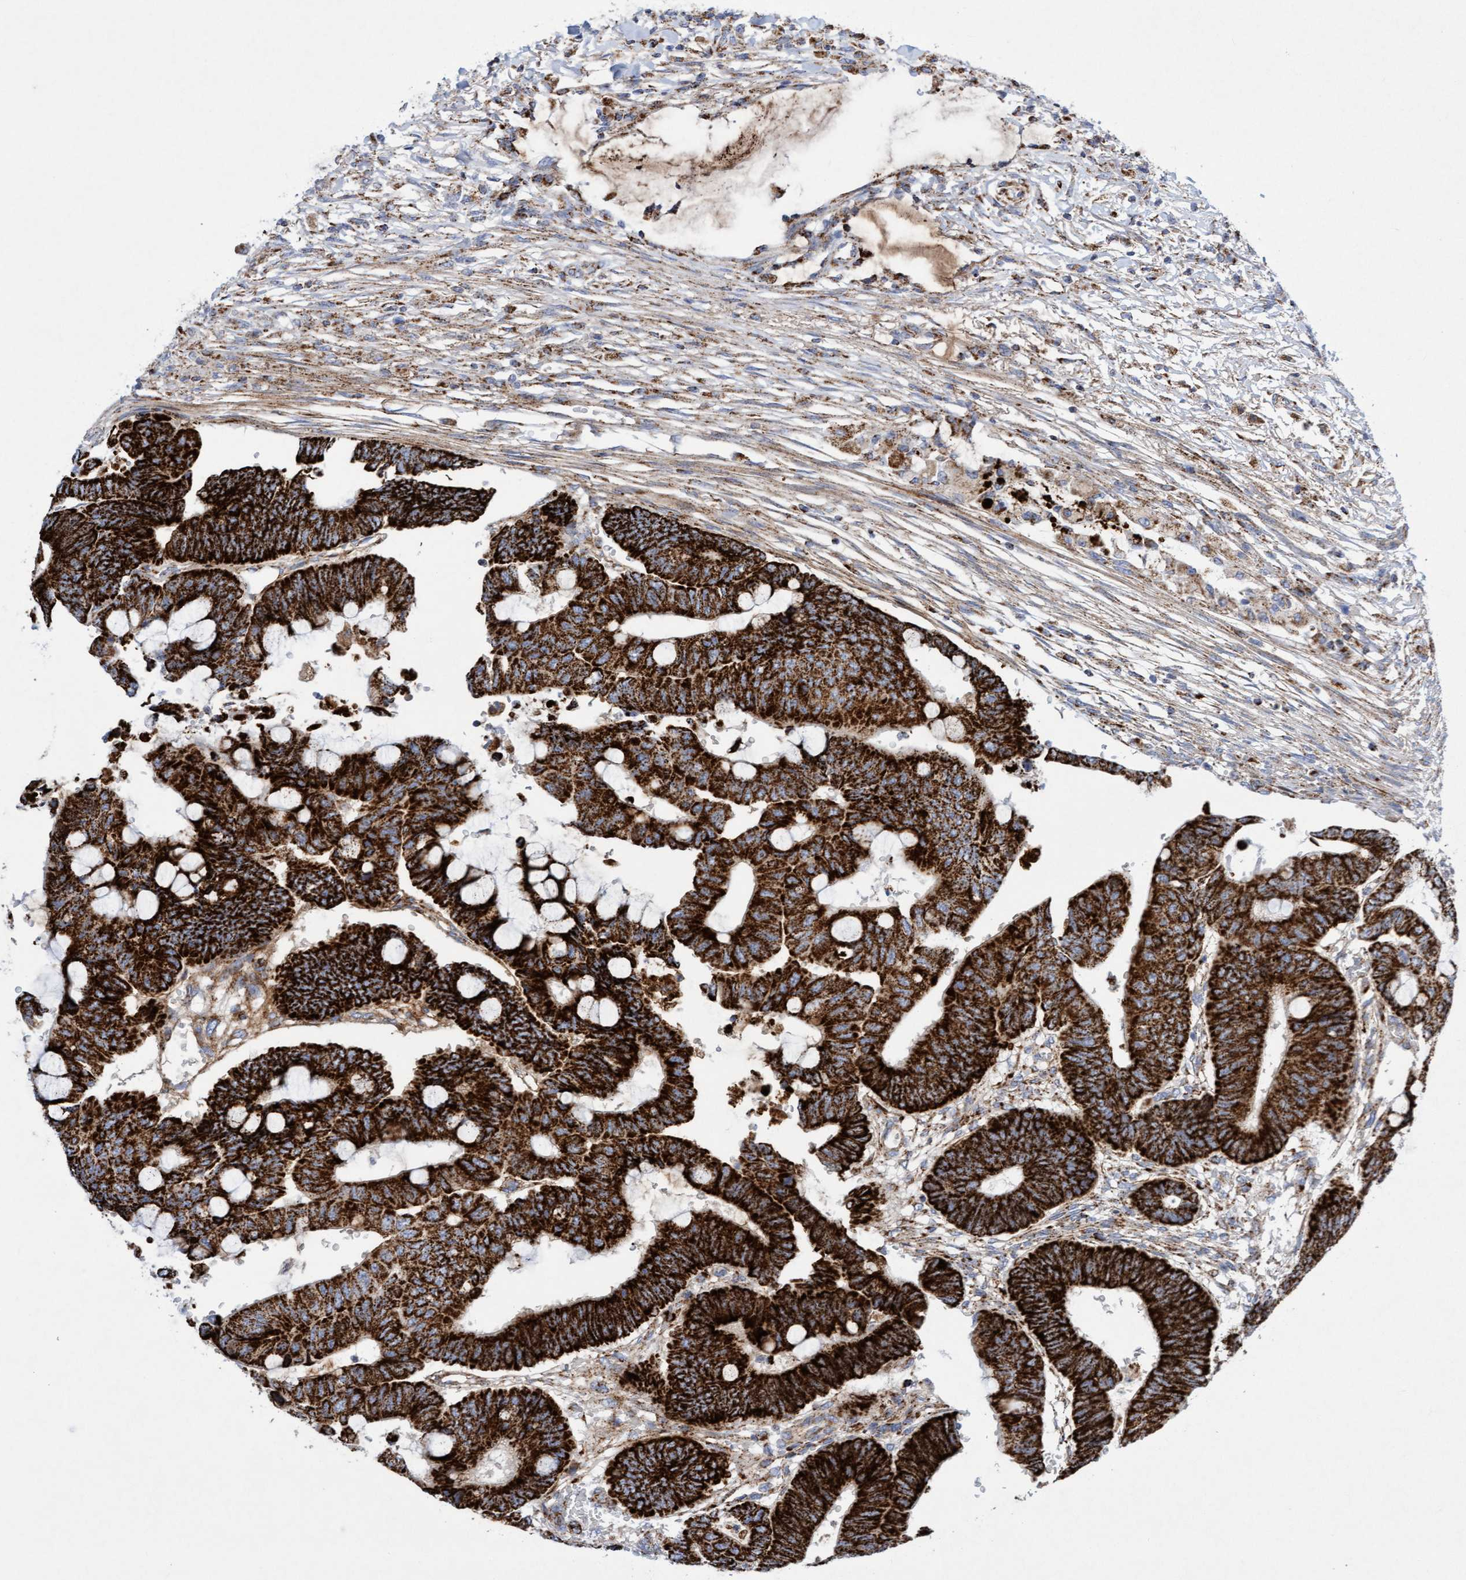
{"staining": {"intensity": "strong", "quantity": ">75%", "location": "cytoplasmic/membranous"}, "tissue": "colorectal cancer", "cell_type": "Tumor cells", "image_type": "cancer", "snomed": [{"axis": "morphology", "description": "Normal tissue, NOS"}, {"axis": "morphology", "description": "Adenocarcinoma, NOS"}, {"axis": "topography", "description": "Rectum"}, {"axis": "topography", "description": "Peripheral nerve tissue"}], "caption": "High-magnification brightfield microscopy of colorectal cancer stained with DAB (3,3'-diaminobenzidine) (brown) and counterstained with hematoxylin (blue). tumor cells exhibit strong cytoplasmic/membranous expression is present in about>75% of cells.", "gene": "GGTA1", "patient": {"sex": "male", "age": 92}}